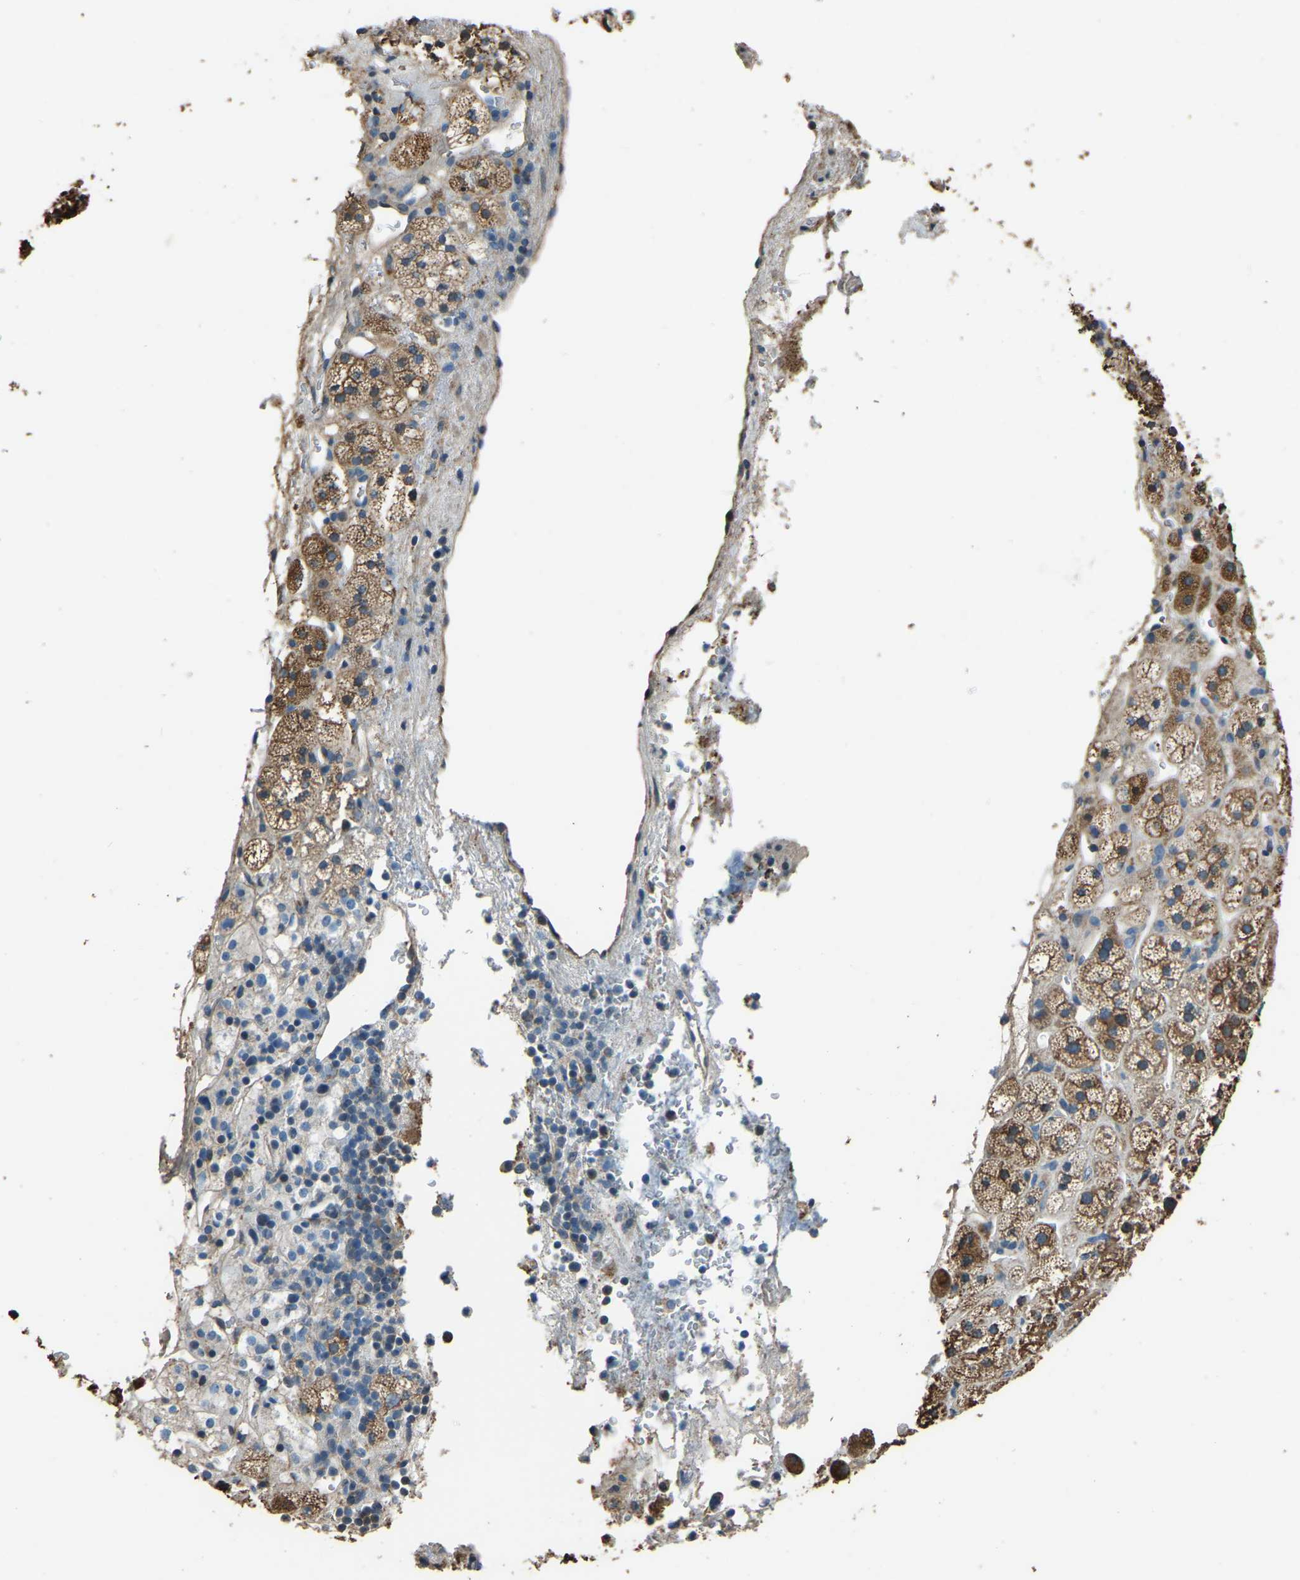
{"staining": {"intensity": "moderate", "quantity": ">75%", "location": "cytoplasmic/membranous"}, "tissue": "adrenal gland", "cell_type": "Glandular cells", "image_type": "normal", "snomed": [{"axis": "morphology", "description": "Normal tissue, NOS"}, {"axis": "topography", "description": "Adrenal gland"}], "caption": "A brown stain highlights moderate cytoplasmic/membranous positivity of a protein in glandular cells of normal adrenal gland. The protein is stained brown, and the nuclei are stained in blue (DAB IHC with brightfield microscopy, high magnification).", "gene": "COL3A1", "patient": {"sex": "male", "age": 56}}